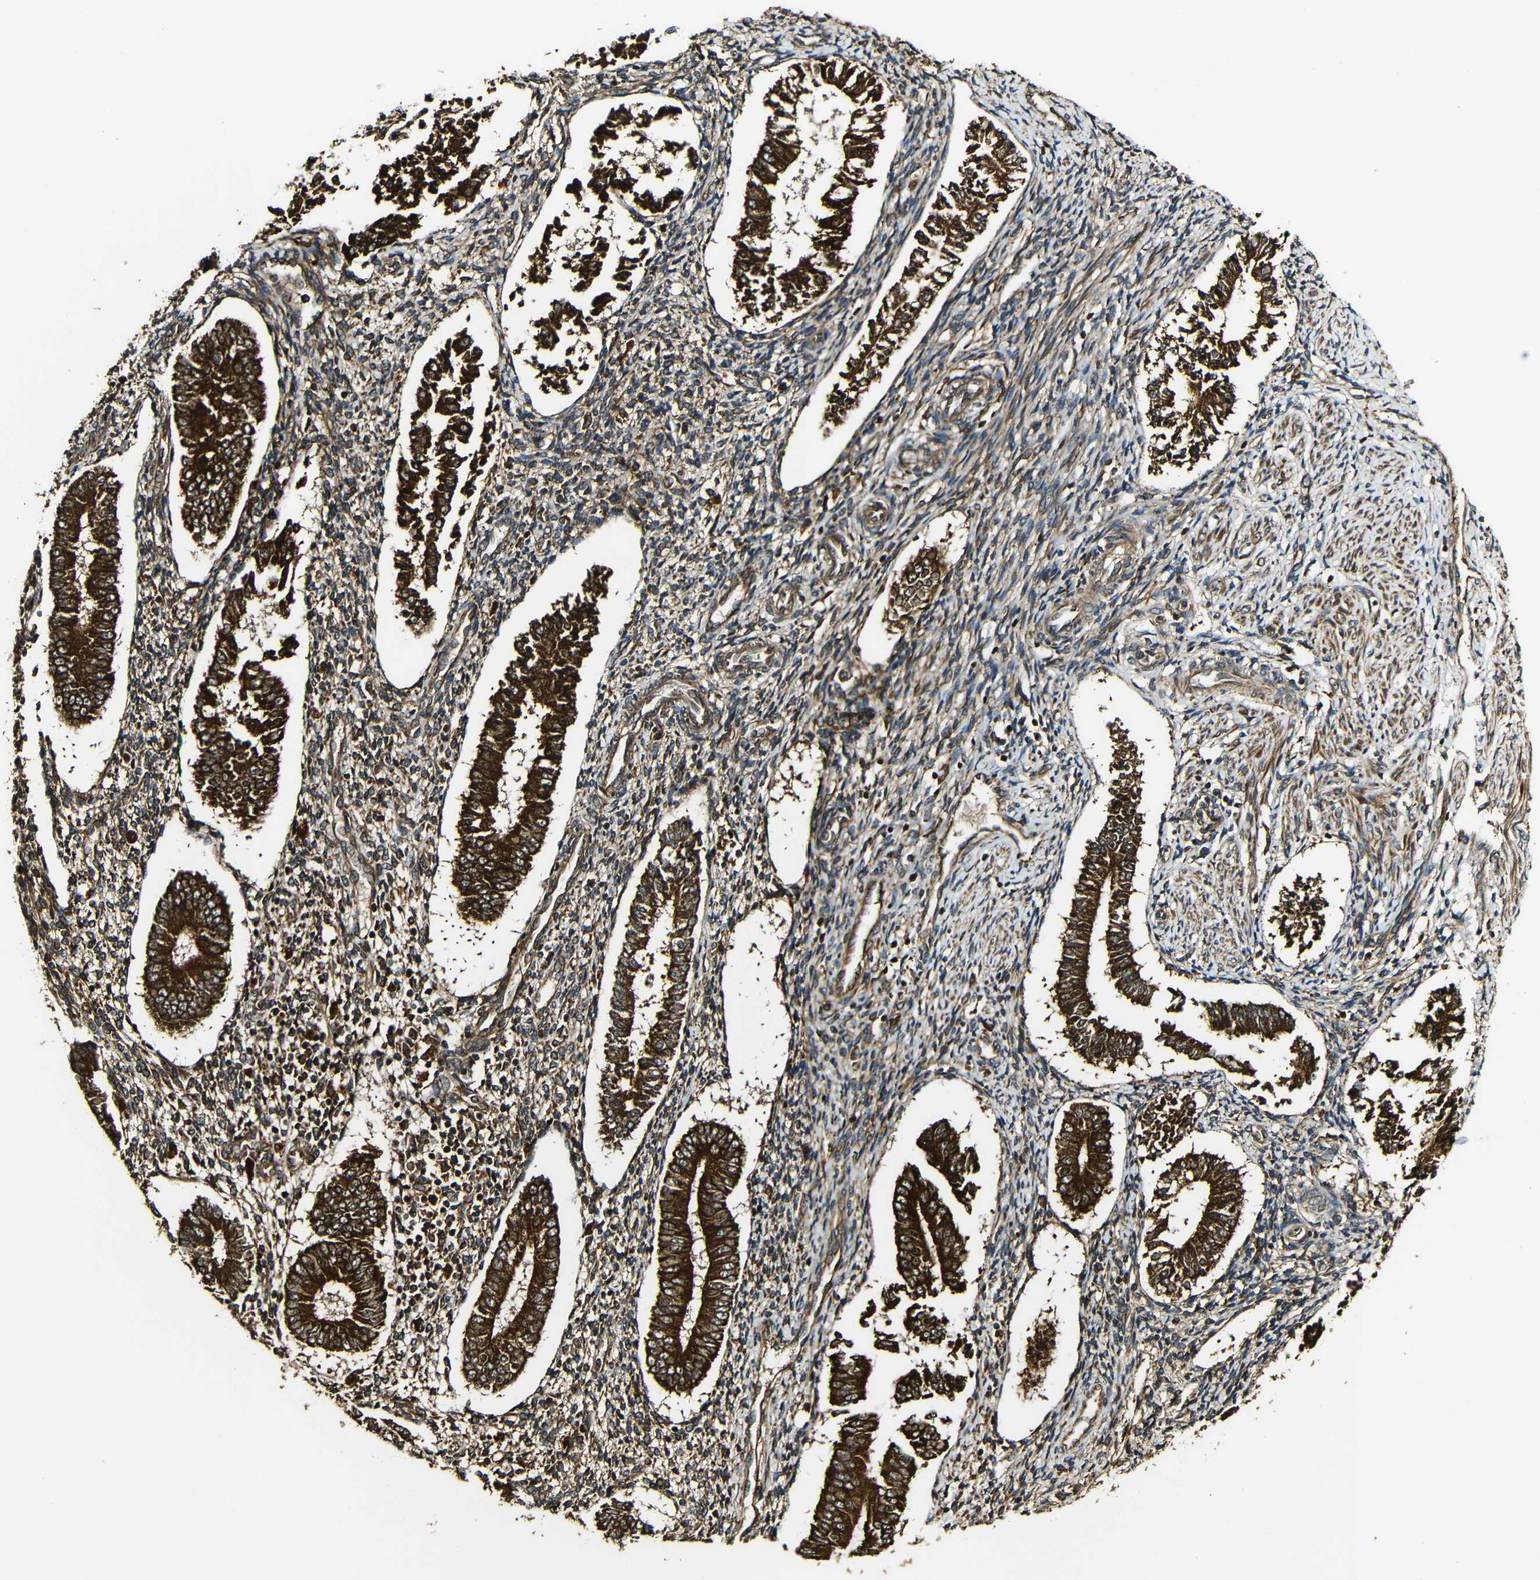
{"staining": {"intensity": "strong", "quantity": ">75%", "location": "cytoplasmic/membranous"}, "tissue": "endometrium", "cell_type": "Cells in endometrial stroma", "image_type": "normal", "snomed": [{"axis": "morphology", "description": "Normal tissue, NOS"}, {"axis": "topography", "description": "Endometrium"}], "caption": "Endometrium stained with a brown dye displays strong cytoplasmic/membranous positive positivity in approximately >75% of cells in endometrial stroma.", "gene": "CASP8", "patient": {"sex": "female", "age": 42}}